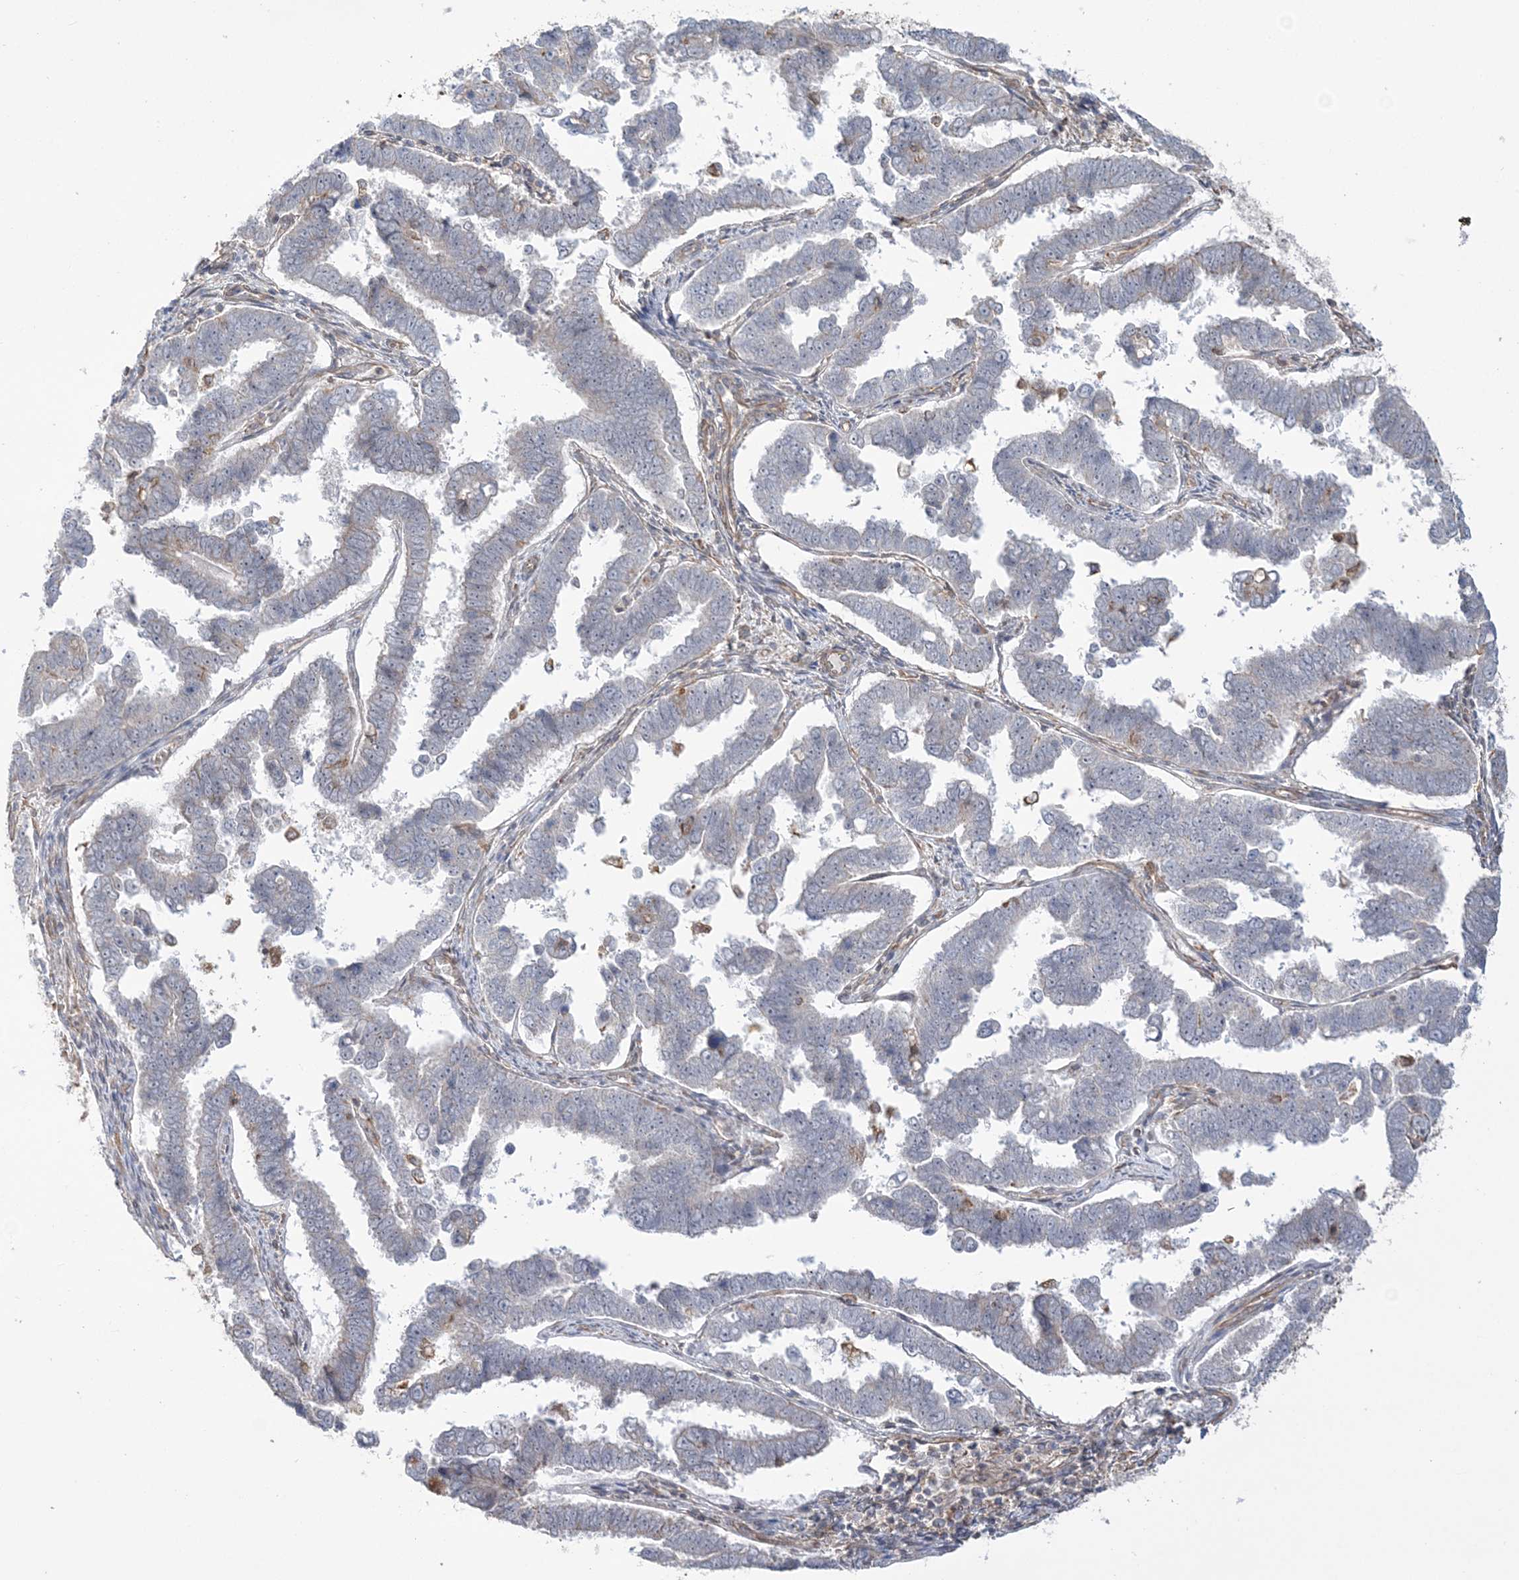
{"staining": {"intensity": "negative", "quantity": "none", "location": "none"}, "tissue": "endometrial cancer", "cell_type": "Tumor cells", "image_type": "cancer", "snomed": [{"axis": "morphology", "description": "Adenocarcinoma, NOS"}, {"axis": "topography", "description": "Endometrium"}], "caption": "An IHC micrograph of endometrial cancer is shown. There is no staining in tumor cells of endometrial cancer. (DAB (3,3'-diaminobenzidine) immunohistochemistry, high magnification).", "gene": "ZNF821", "patient": {"sex": "female", "age": 75}}